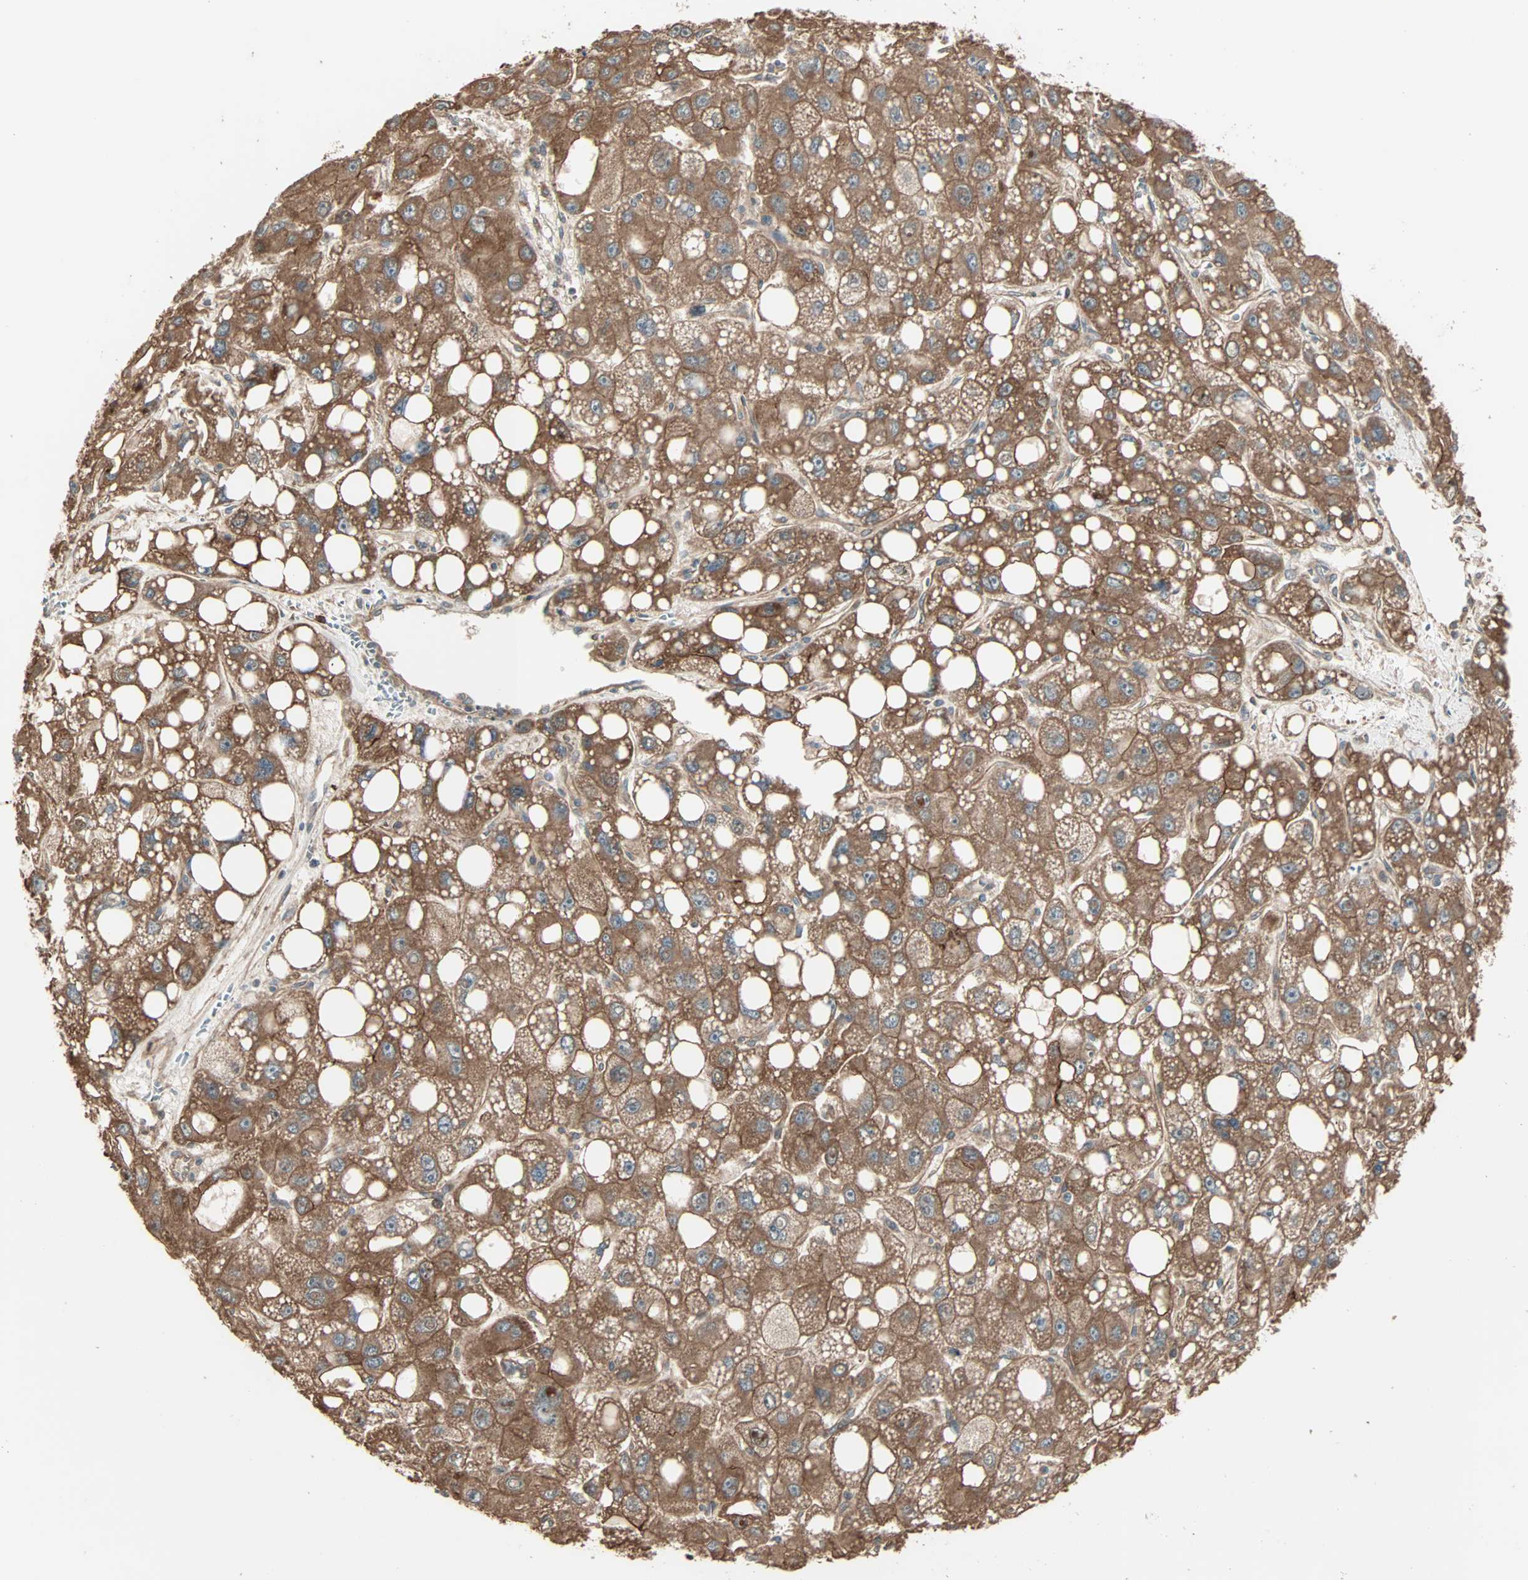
{"staining": {"intensity": "moderate", "quantity": ">75%", "location": "cytoplasmic/membranous"}, "tissue": "liver cancer", "cell_type": "Tumor cells", "image_type": "cancer", "snomed": [{"axis": "morphology", "description": "Carcinoma, Hepatocellular, NOS"}, {"axis": "topography", "description": "Liver"}], "caption": "IHC histopathology image of liver cancer (hepatocellular carcinoma) stained for a protein (brown), which reveals medium levels of moderate cytoplasmic/membranous expression in approximately >75% of tumor cells.", "gene": "GALNT3", "patient": {"sex": "male", "age": 55}}